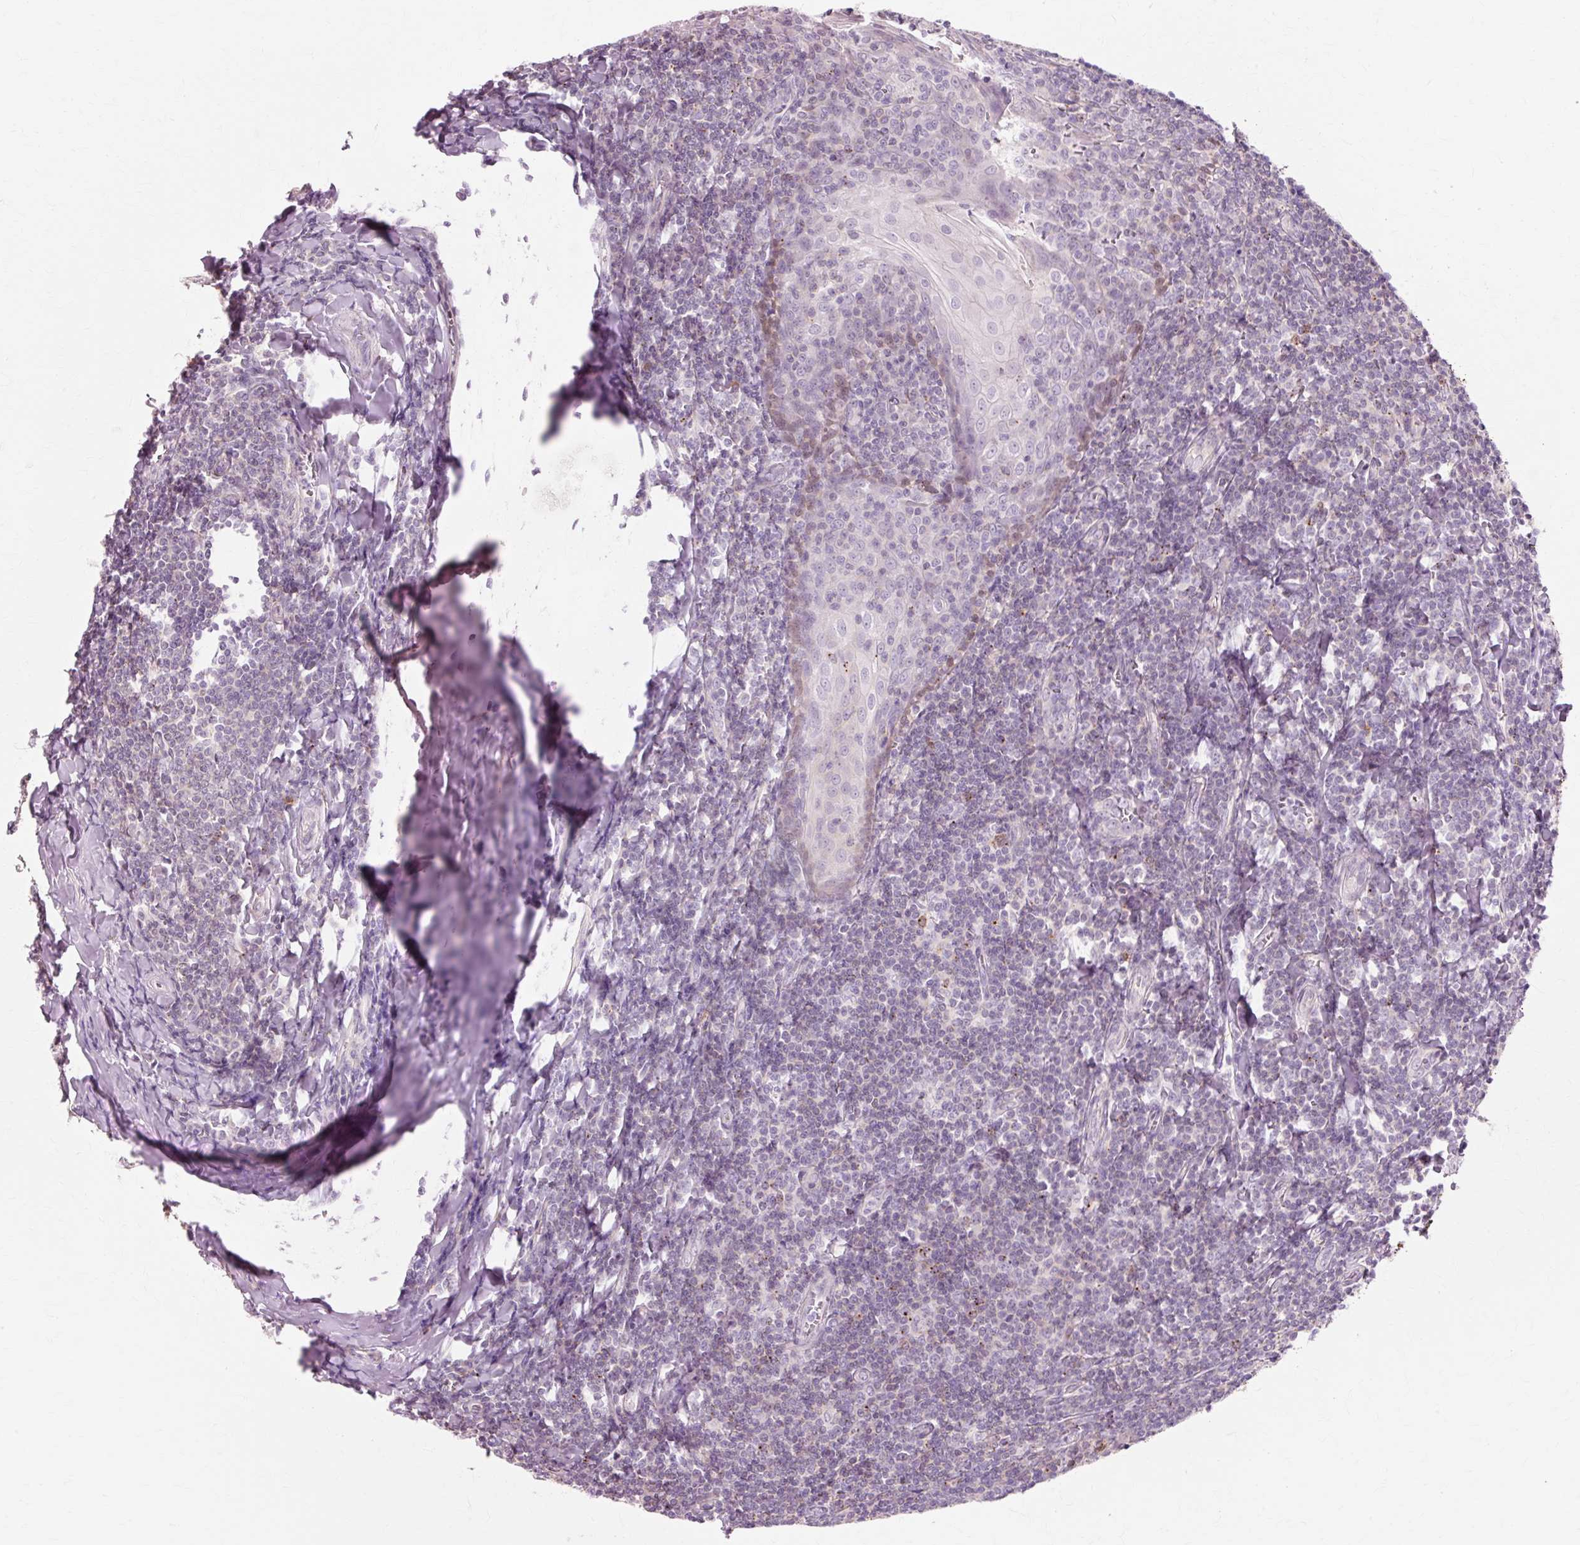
{"staining": {"intensity": "negative", "quantity": "none", "location": "none"}, "tissue": "tonsil", "cell_type": "Germinal center cells", "image_type": "normal", "snomed": [{"axis": "morphology", "description": "Normal tissue, NOS"}, {"axis": "topography", "description": "Tonsil"}], "caption": "An immunohistochemistry photomicrograph of normal tonsil is shown. There is no staining in germinal center cells of tonsil.", "gene": "VN1R2", "patient": {"sex": "male", "age": 27}}